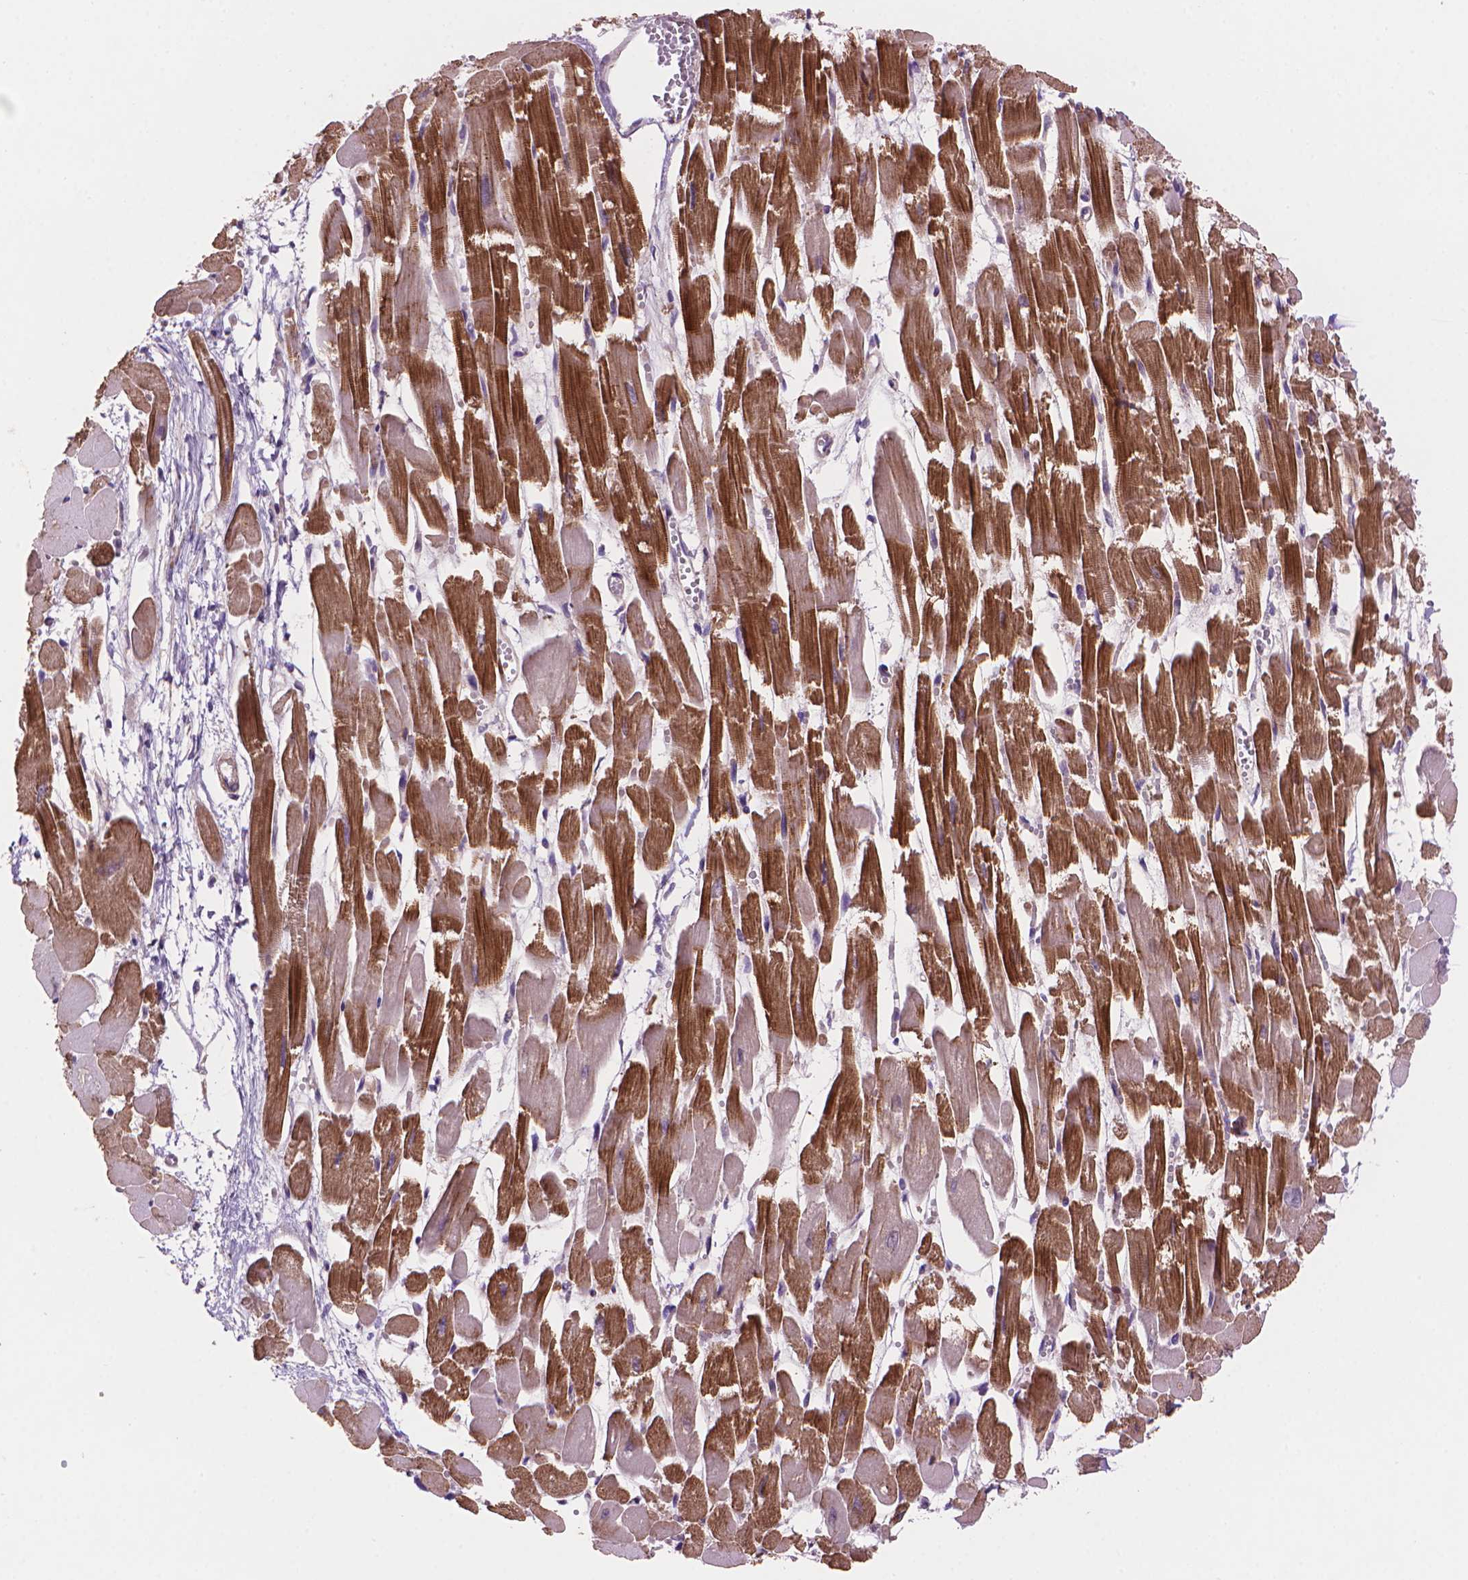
{"staining": {"intensity": "moderate", "quantity": "25%-75%", "location": "cytoplasmic/membranous"}, "tissue": "heart muscle", "cell_type": "Cardiomyocytes", "image_type": "normal", "snomed": [{"axis": "morphology", "description": "Normal tissue, NOS"}, {"axis": "topography", "description": "Heart"}], "caption": "Protein analysis of benign heart muscle exhibits moderate cytoplasmic/membranous staining in approximately 25%-75% of cardiomyocytes. The protein of interest is stained brown, and the nuclei are stained in blue (DAB (3,3'-diaminobenzidine) IHC with brightfield microscopy, high magnification).", "gene": "AMMECR1L", "patient": {"sex": "female", "age": 52}}